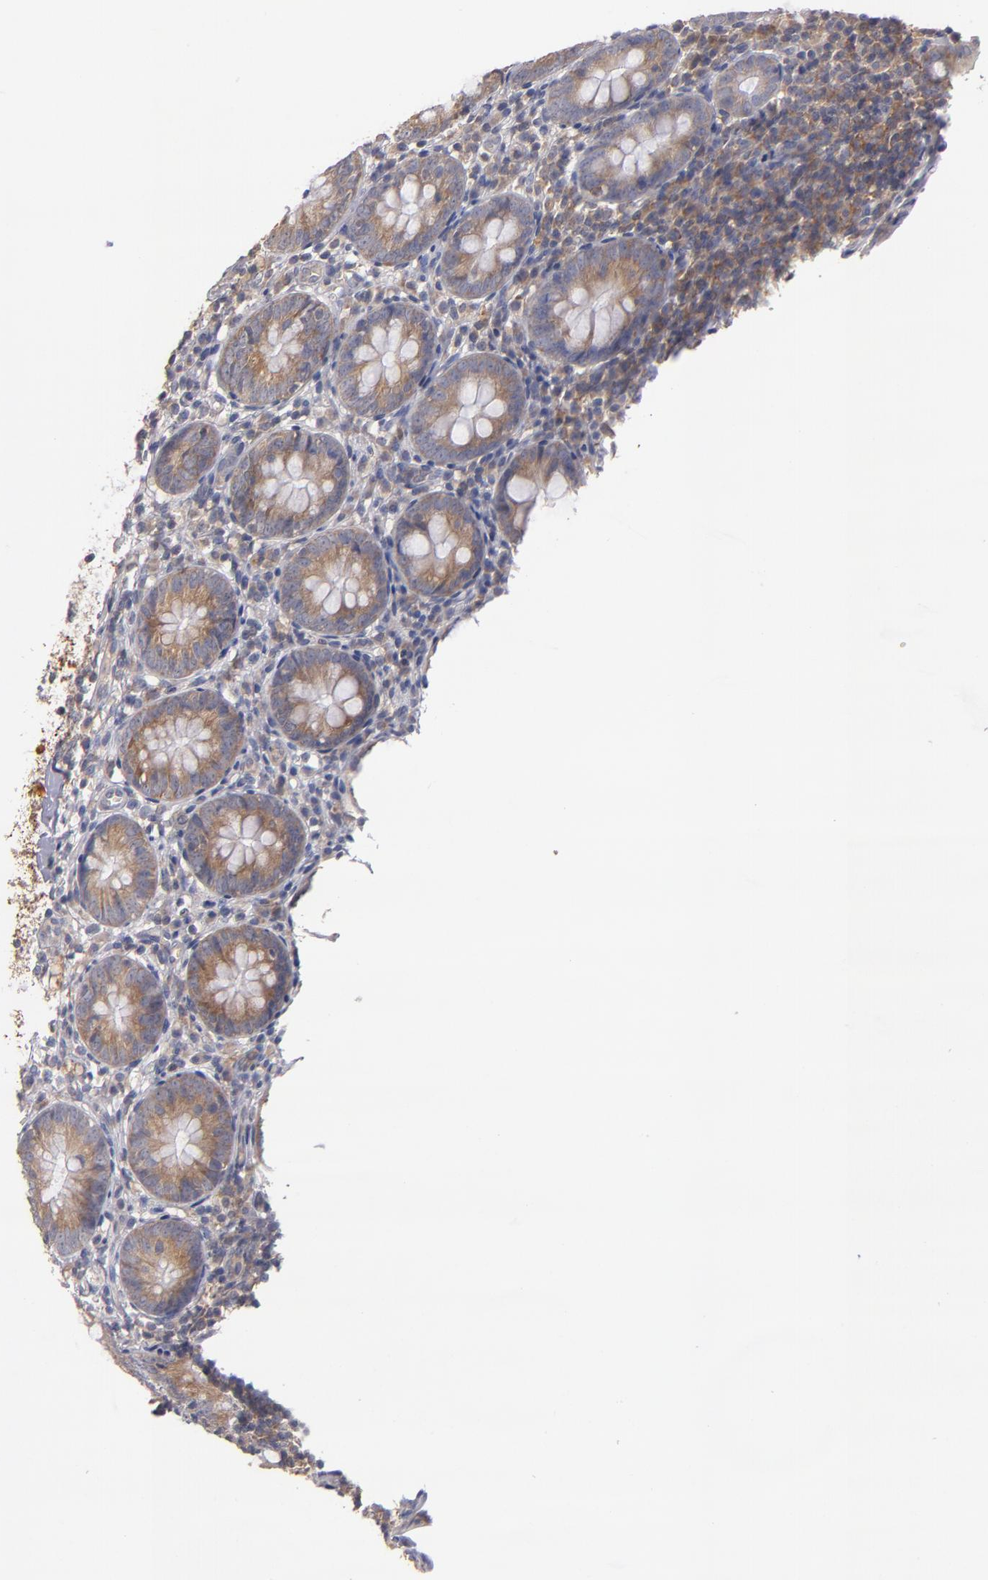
{"staining": {"intensity": "moderate", "quantity": "25%-75%", "location": "cytoplasmic/membranous"}, "tissue": "appendix", "cell_type": "Glandular cells", "image_type": "normal", "snomed": [{"axis": "morphology", "description": "Normal tissue, NOS"}, {"axis": "topography", "description": "Appendix"}], "caption": "Normal appendix demonstrates moderate cytoplasmic/membranous expression in about 25%-75% of glandular cells, visualized by immunohistochemistry. (brown staining indicates protein expression, while blue staining denotes nuclei).", "gene": "UPF3B", "patient": {"sex": "male", "age": 38}}